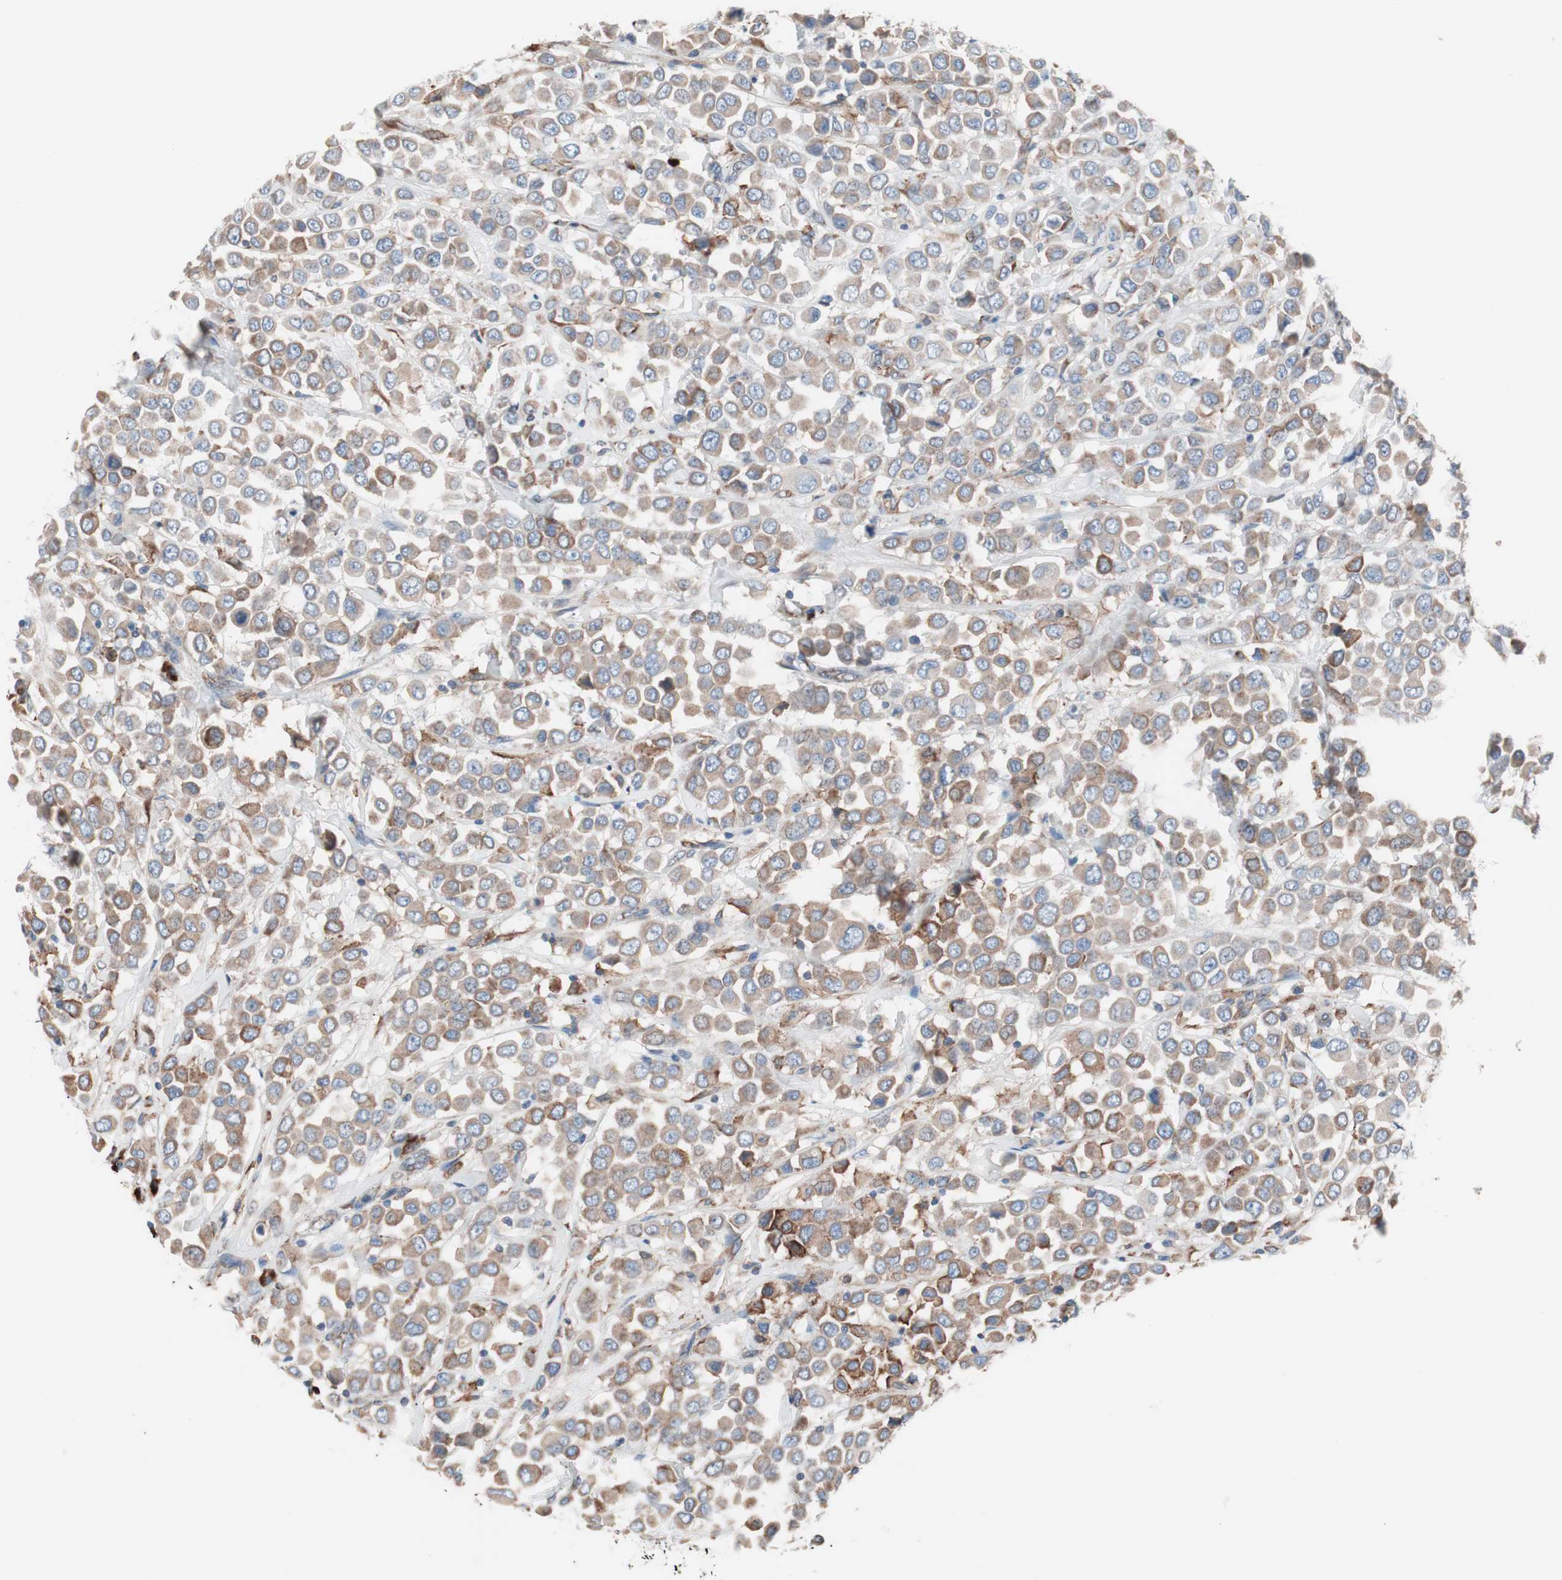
{"staining": {"intensity": "moderate", "quantity": ">75%", "location": "cytoplasmic/membranous"}, "tissue": "breast cancer", "cell_type": "Tumor cells", "image_type": "cancer", "snomed": [{"axis": "morphology", "description": "Duct carcinoma"}, {"axis": "topography", "description": "Breast"}], "caption": "The image reveals immunohistochemical staining of intraductal carcinoma (breast). There is moderate cytoplasmic/membranous expression is seen in about >75% of tumor cells. The staining was performed using DAB, with brown indicating positive protein expression. Nuclei are stained blue with hematoxylin.", "gene": "SLC27A4", "patient": {"sex": "female", "age": 61}}